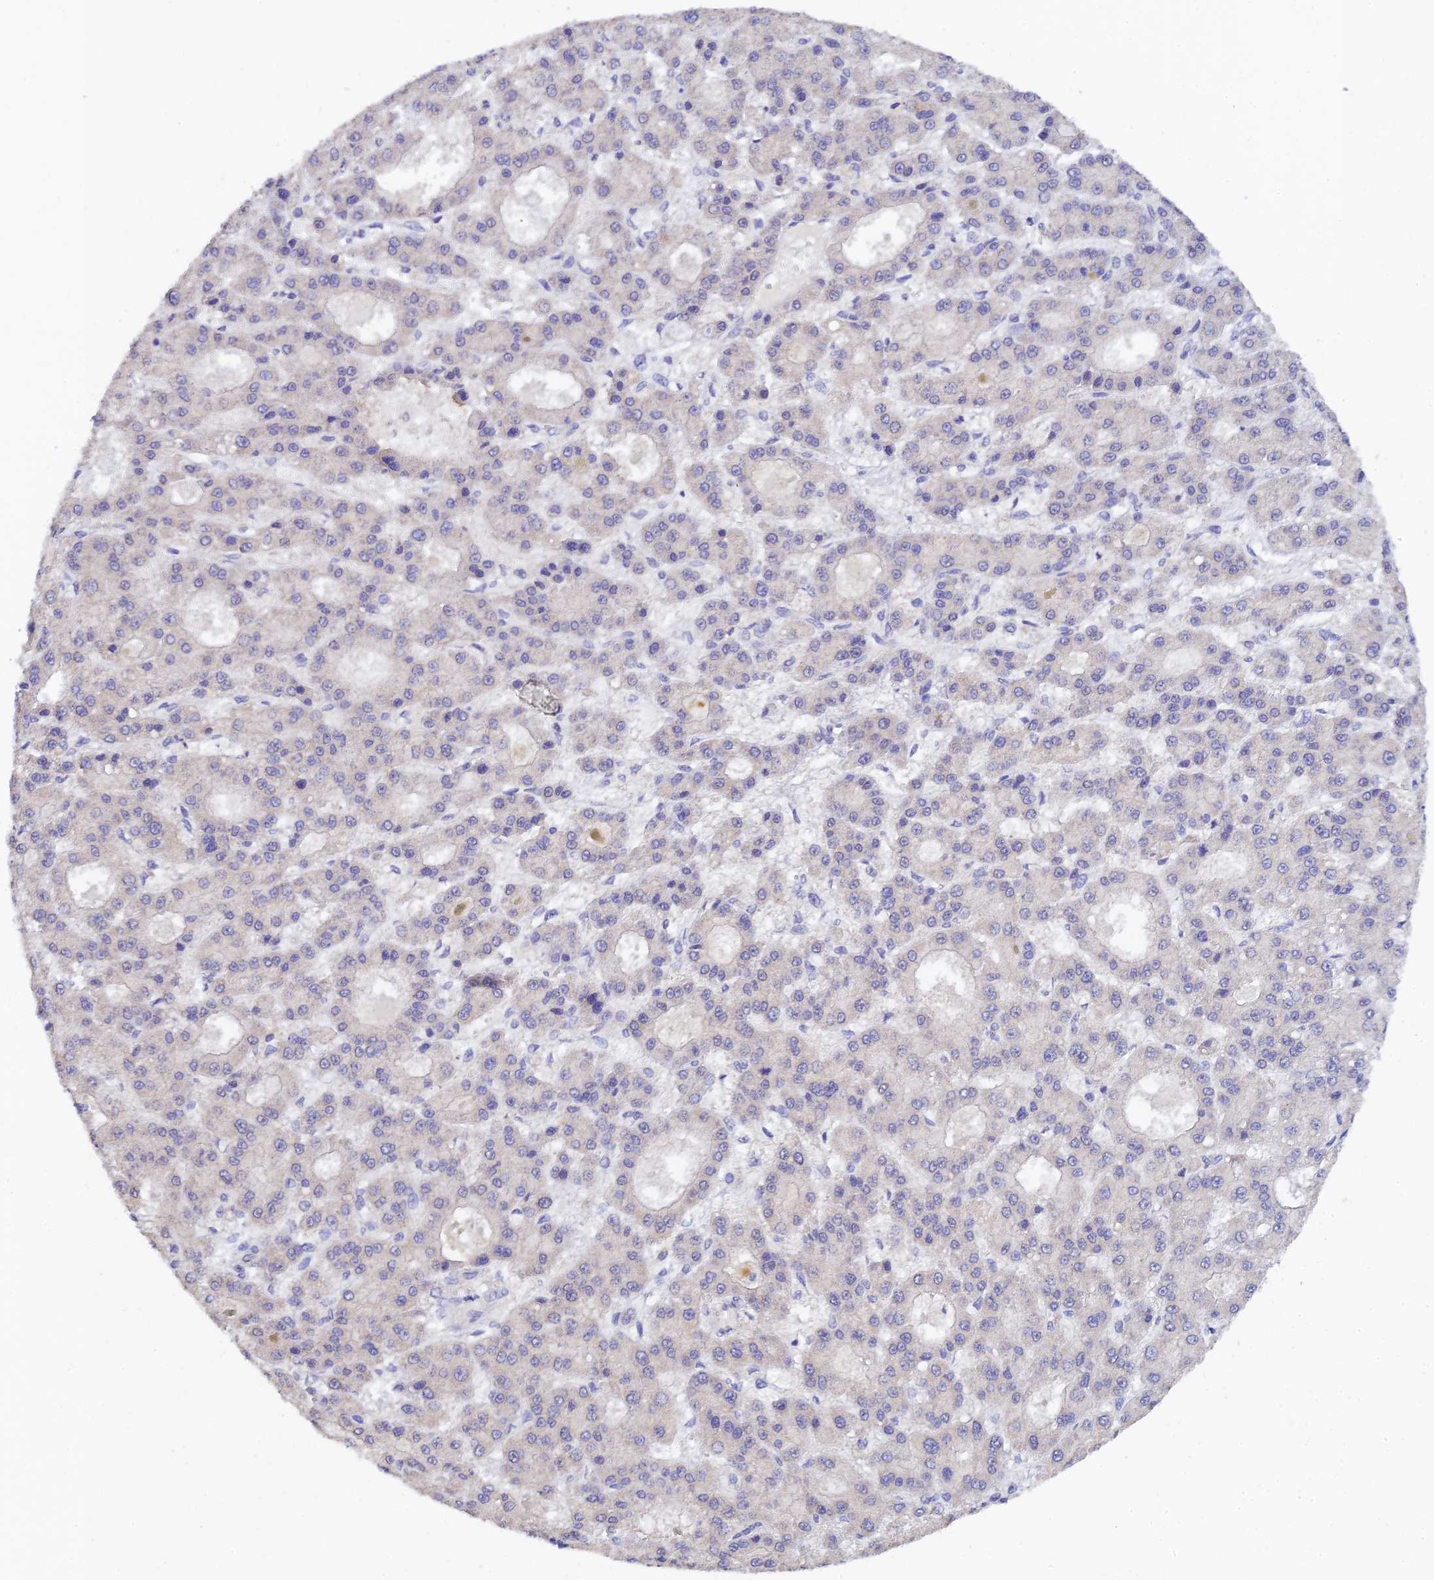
{"staining": {"intensity": "negative", "quantity": "none", "location": "none"}, "tissue": "liver cancer", "cell_type": "Tumor cells", "image_type": "cancer", "snomed": [{"axis": "morphology", "description": "Carcinoma, Hepatocellular, NOS"}, {"axis": "topography", "description": "Liver"}], "caption": "Tumor cells show no significant positivity in liver cancer (hepatocellular carcinoma).", "gene": "HOXB1", "patient": {"sex": "male", "age": 70}}